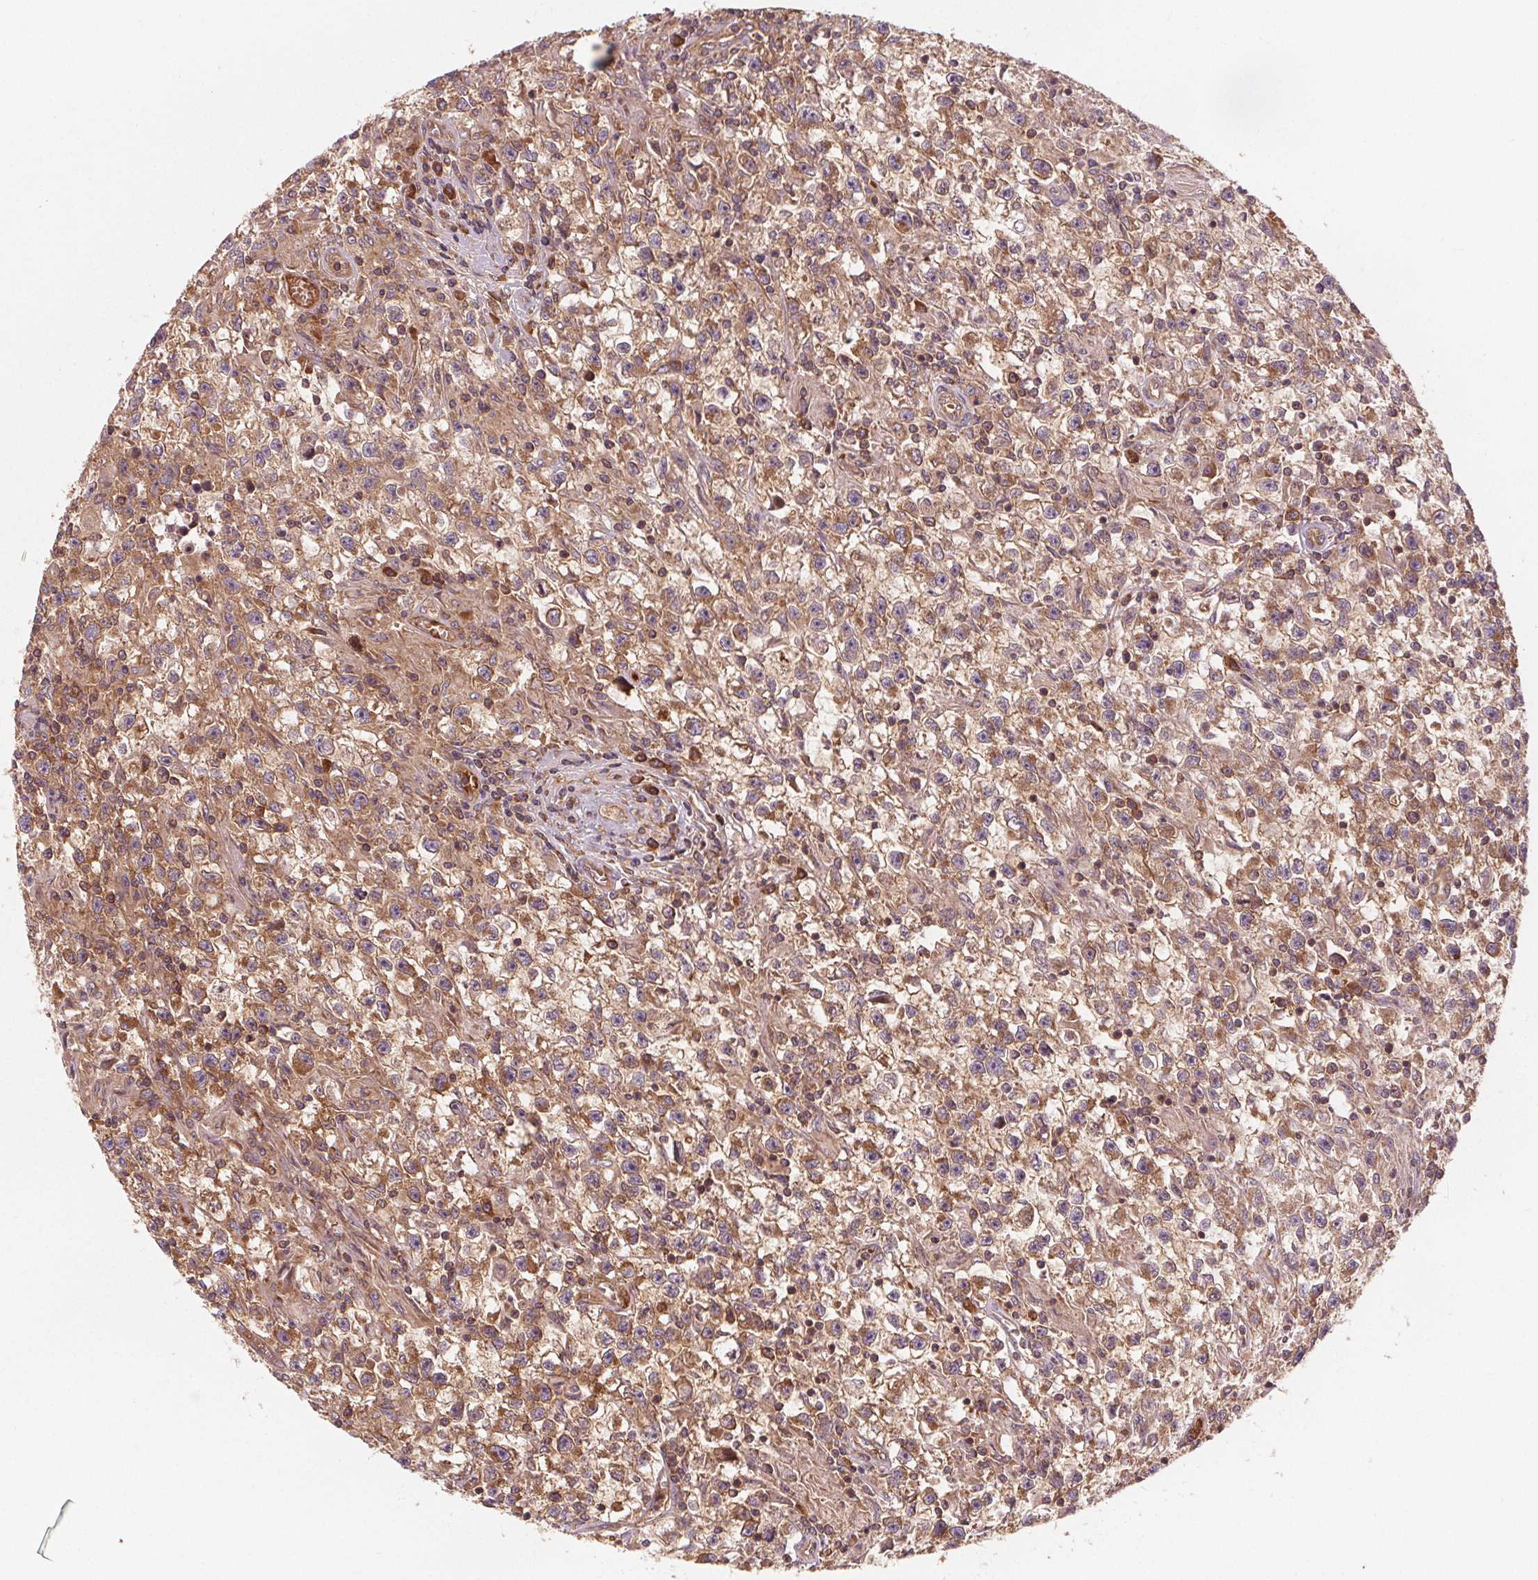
{"staining": {"intensity": "moderate", "quantity": ">75%", "location": "cytoplasmic/membranous"}, "tissue": "testis cancer", "cell_type": "Tumor cells", "image_type": "cancer", "snomed": [{"axis": "morphology", "description": "Seminoma, NOS"}, {"axis": "topography", "description": "Testis"}], "caption": "The image displays staining of seminoma (testis), revealing moderate cytoplasmic/membranous protein positivity (brown color) within tumor cells. The staining was performed using DAB (3,3'-diaminobenzidine) to visualize the protein expression in brown, while the nuclei were stained in blue with hematoxylin (Magnification: 20x).", "gene": "EIF3D", "patient": {"sex": "male", "age": 31}}